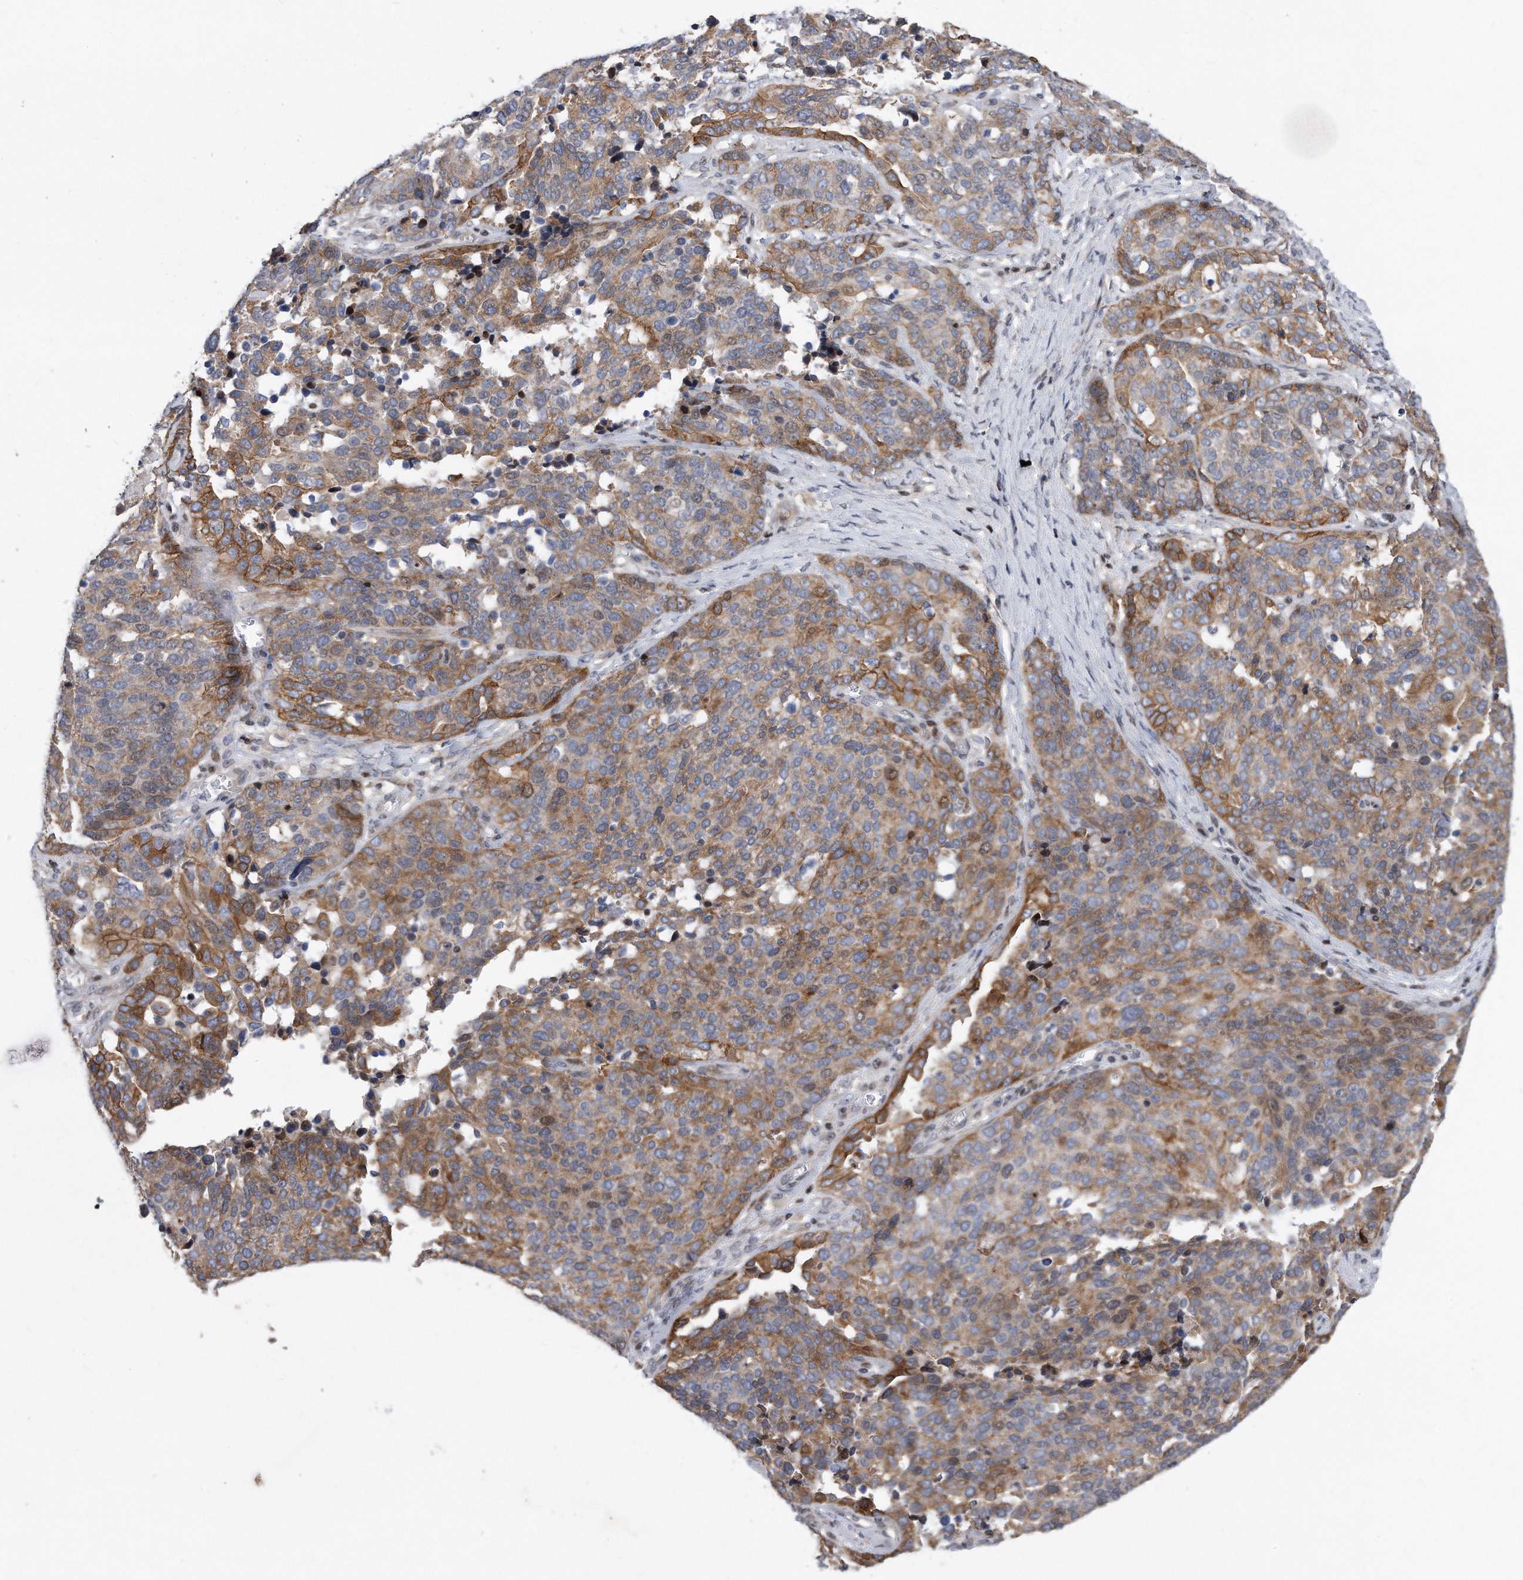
{"staining": {"intensity": "moderate", "quantity": "25%-75%", "location": "cytoplasmic/membranous"}, "tissue": "ovarian cancer", "cell_type": "Tumor cells", "image_type": "cancer", "snomed": [{"axis": "morphology", "description": "Cystadenocarcinoma, serous, NOS"}, {"axis": "topography", "description": "Ovary"}], "caption": "Ovarian serous cystadenocarcinoma was stained to show a protein in brown. There is medium levels of moderate cytoplasmic/membranous positivity in about 25%-75% of tumor cells. The protein of interest is shown in brown color, while the nuclei are stained blue.", "gene": "CDH12", "patient": {"sex": "female", "age": 44}}